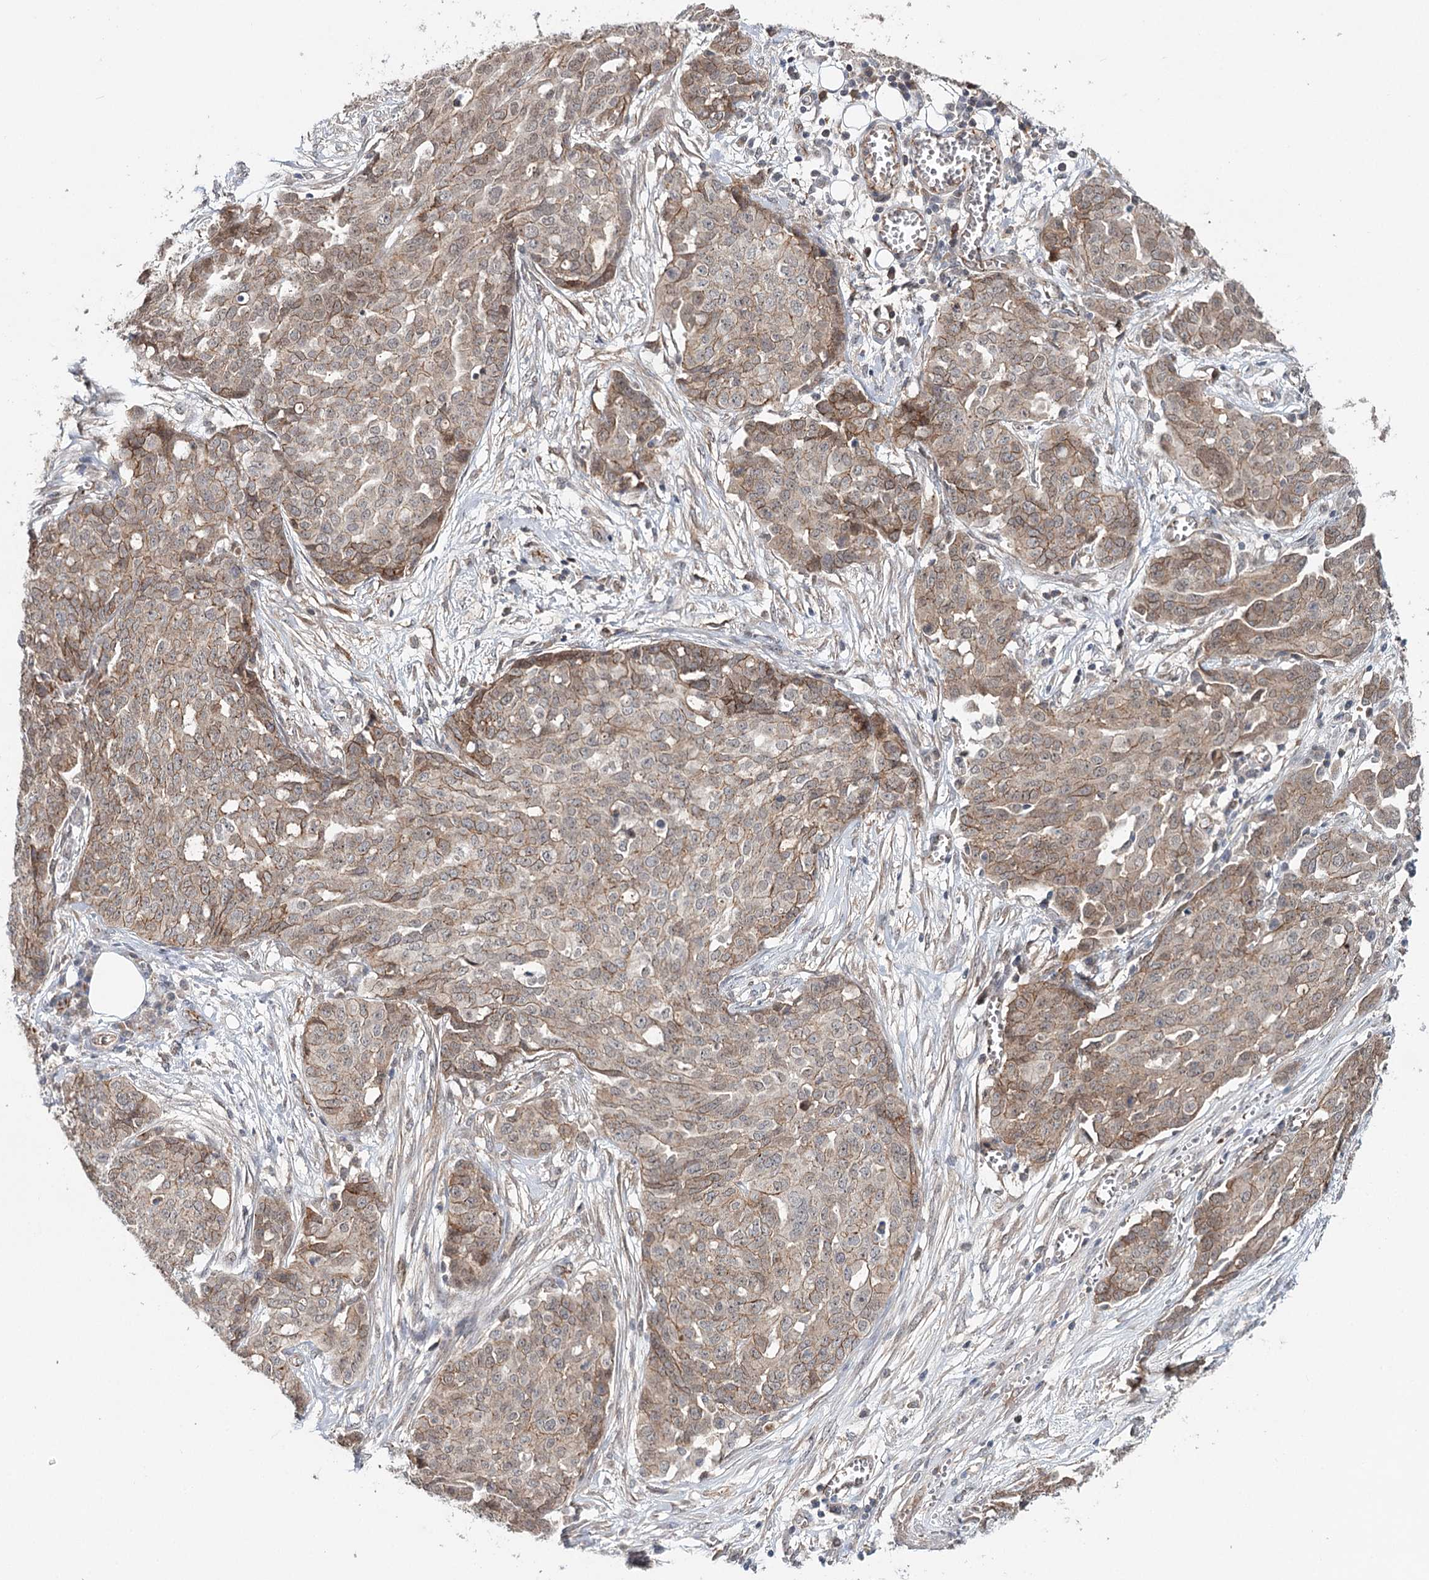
{"staining": {"intensity": "moderate", "quantity": "25%-75%", "location": "cytoplasmic/membranous"}, "tissue": "ovarian cancer", "cell_type": "Tumor cells", "image_type": "cancer", "snomed": [{"axis": "morphology", "description": "Cystadenocarcinoma, serous, NOS"}, {"axis": "topography", "description": "Soft tissue"}, {"axis": "topography", "description": "Ovary"}], "caption": "Ovarian serous cystadenocarcinoma stained for a protein (brown) displays moderate cytoplasmic/membranous positive positivity in approximately 25%-75% of tumor cells.", "gene": "PKP4", "patient": {"sex": "female", "age": 57}}